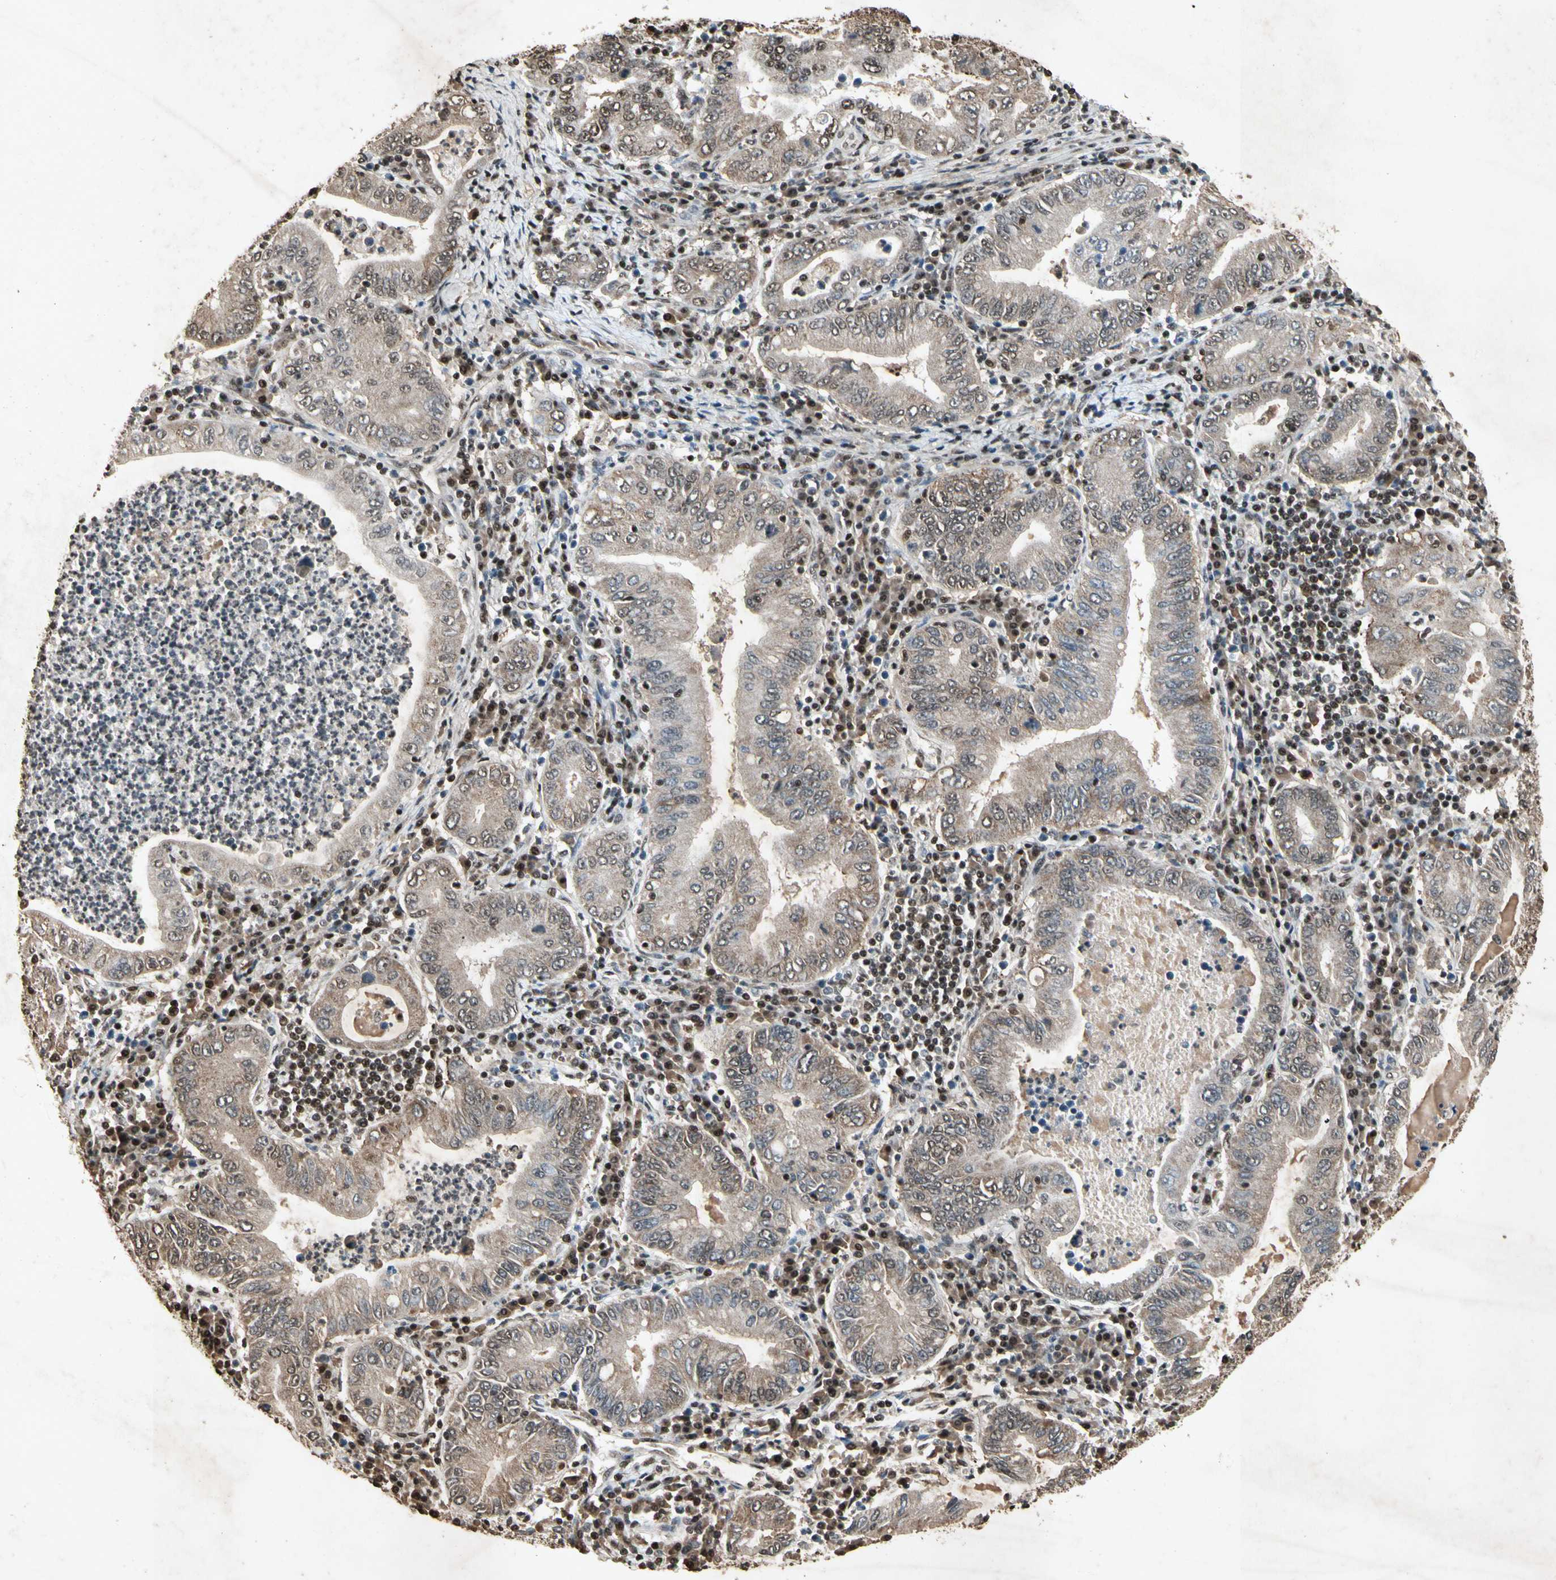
{"staining": {"intensity": "moderate", "quantity": "25%-75%", "location": "cytoplasmic/membranous,nuclear"}, "tissue": "stomach cancer", "cell_type": "Tumor cells", "image_type": "cancer", "snomed": [{"axis": "morphology", "description": "Normal tissue, NOS"}, {"axis": "morphology", "description": "Adenocarcinoma, NOS"}, {"axis": "topography", "description": "Esophagus"}, {"axis": "topography", "description": "Stomach, upper"}, {"axis": "topography", "description": "Peripheral nerve tissue"}], "caption": "This image exhibits immunohistochemistry (IHC) staining of stomach cancer, with medium moderate cytoplasmic/membranous and nuclear staining in approximately 25%-75% of tumor cells.", "gene": "TBX2", "patient": {"sex": "male", "age": 62}}